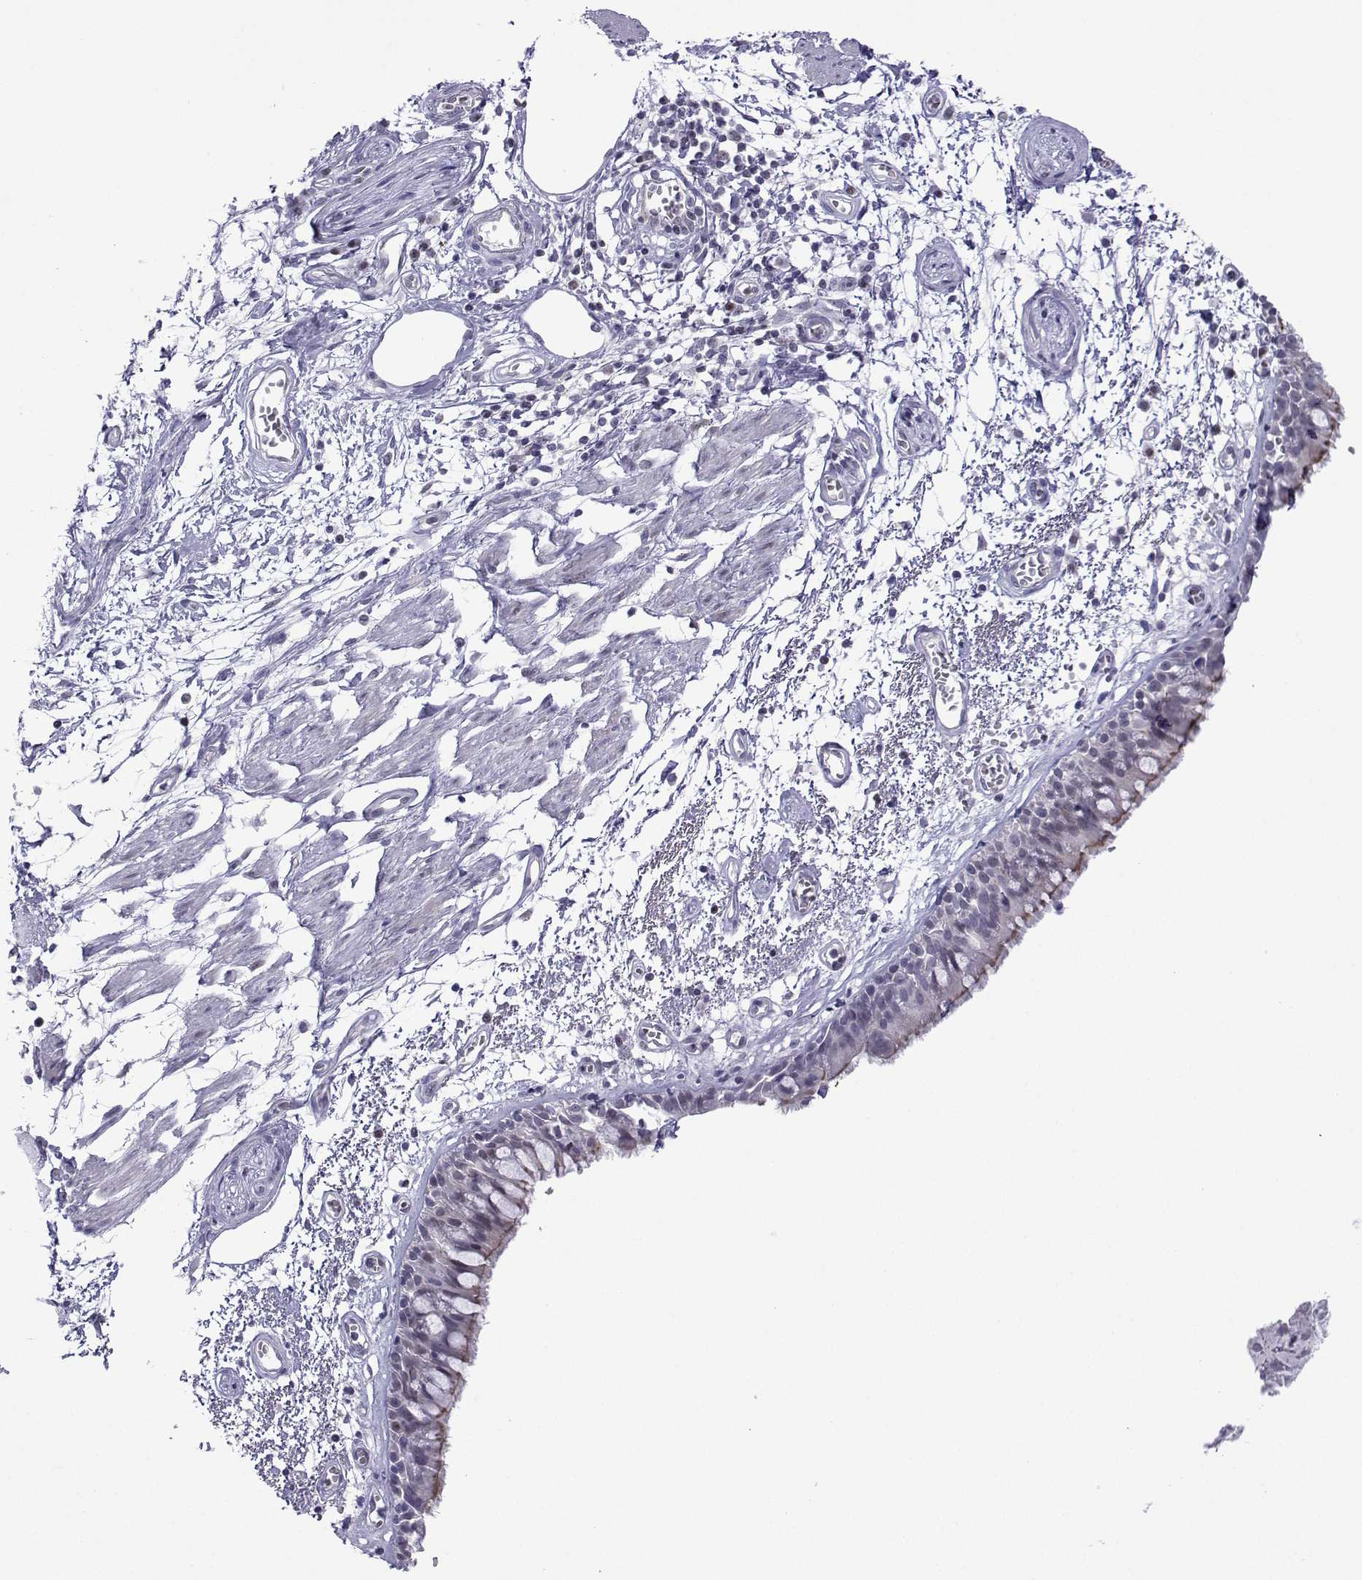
{"staining": {"intensity": "weak", "quantity": "<25%", "location": "cytoplasmic/membranous"}, "tissue": "bronchus", "cell_type": "Respiratory epithelial cells", "image_type": "normal", "snomed": [{"axis": "morphology", "description": "Normal tissue, NOS"}, {"axis": "morphology", "description": "Squamous cell carcinoma, NOS"}, {"axis": "topography", "description": "Cartilage tissue"}, {"axis": "topography", "description": "Bronchus"}, {"axis": "topography", "description": "Lung"}], "caption": "IHC image of benign bronchus: human bronchus stained with DAB (3,3'-diaminobenzidine) exhibits no significant protein staining in respiratory epithelial cells.", "gene": "INCENP", "patient": {"sex": "male", "age": 66}}